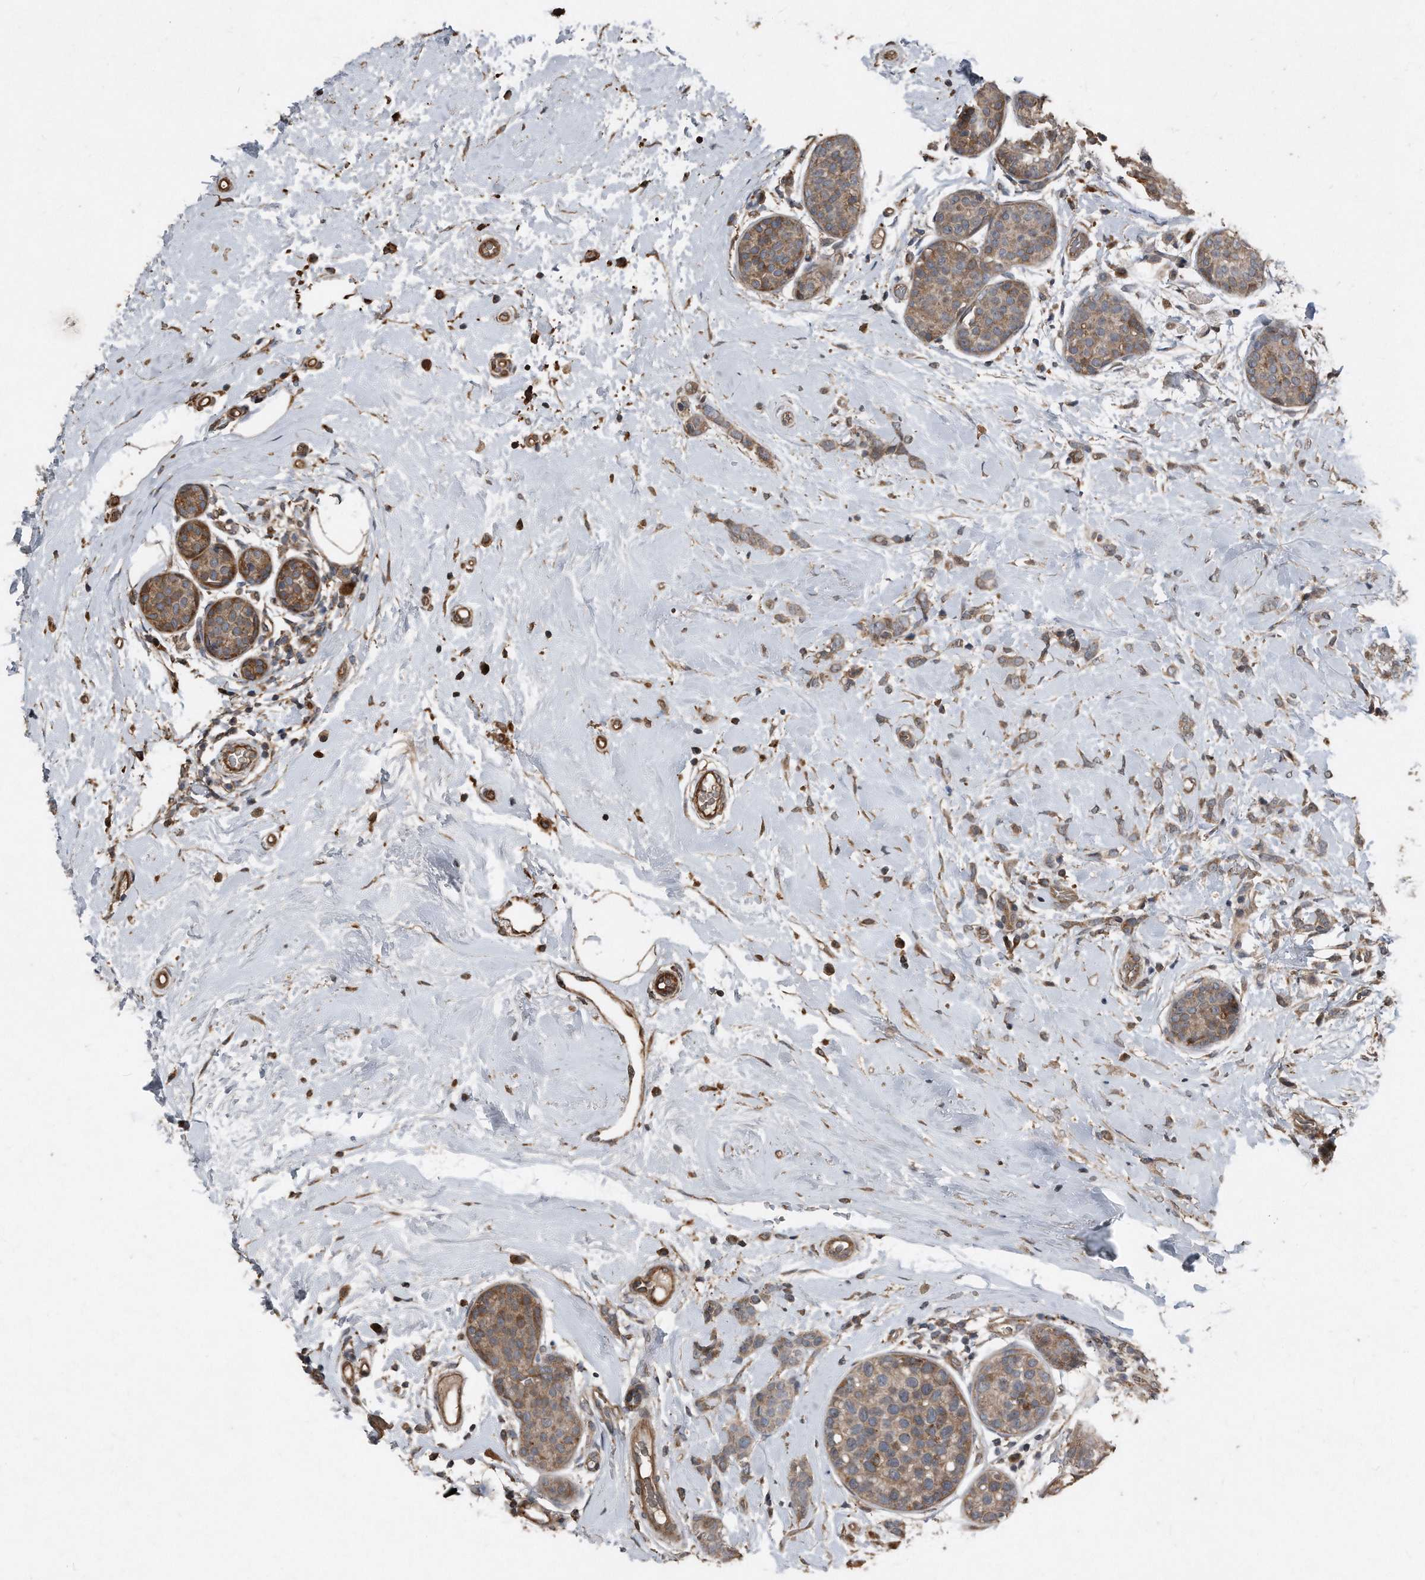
{"staining": {"intensity": "moderate", "quantity": ">75%", "location": "cytoplasmic/membranous"}, "tissue": "breast cancer", "cell_type": "Tumor cells", "image_type": "cancer", "snomed": [{"axis": "morphology", "description": "Lobular carcinoma, in situ"}, {"axis": "morphology", "description": "Lobular carcinoma"}, {"axis": "topography", "description": "Breast"}], "caption": "Immunohistochemistry (IHC) (DAB) staining of breast lobular carcinoma demonstrates moderate cytoplasmic/membranous protein expression in approximately >75% of tumor cells. (DAB IHC, brown staining for protein, blue staining for nuclei).", "gene": "ANKRD10", "patient": {"sex": "female", "age": 41}}